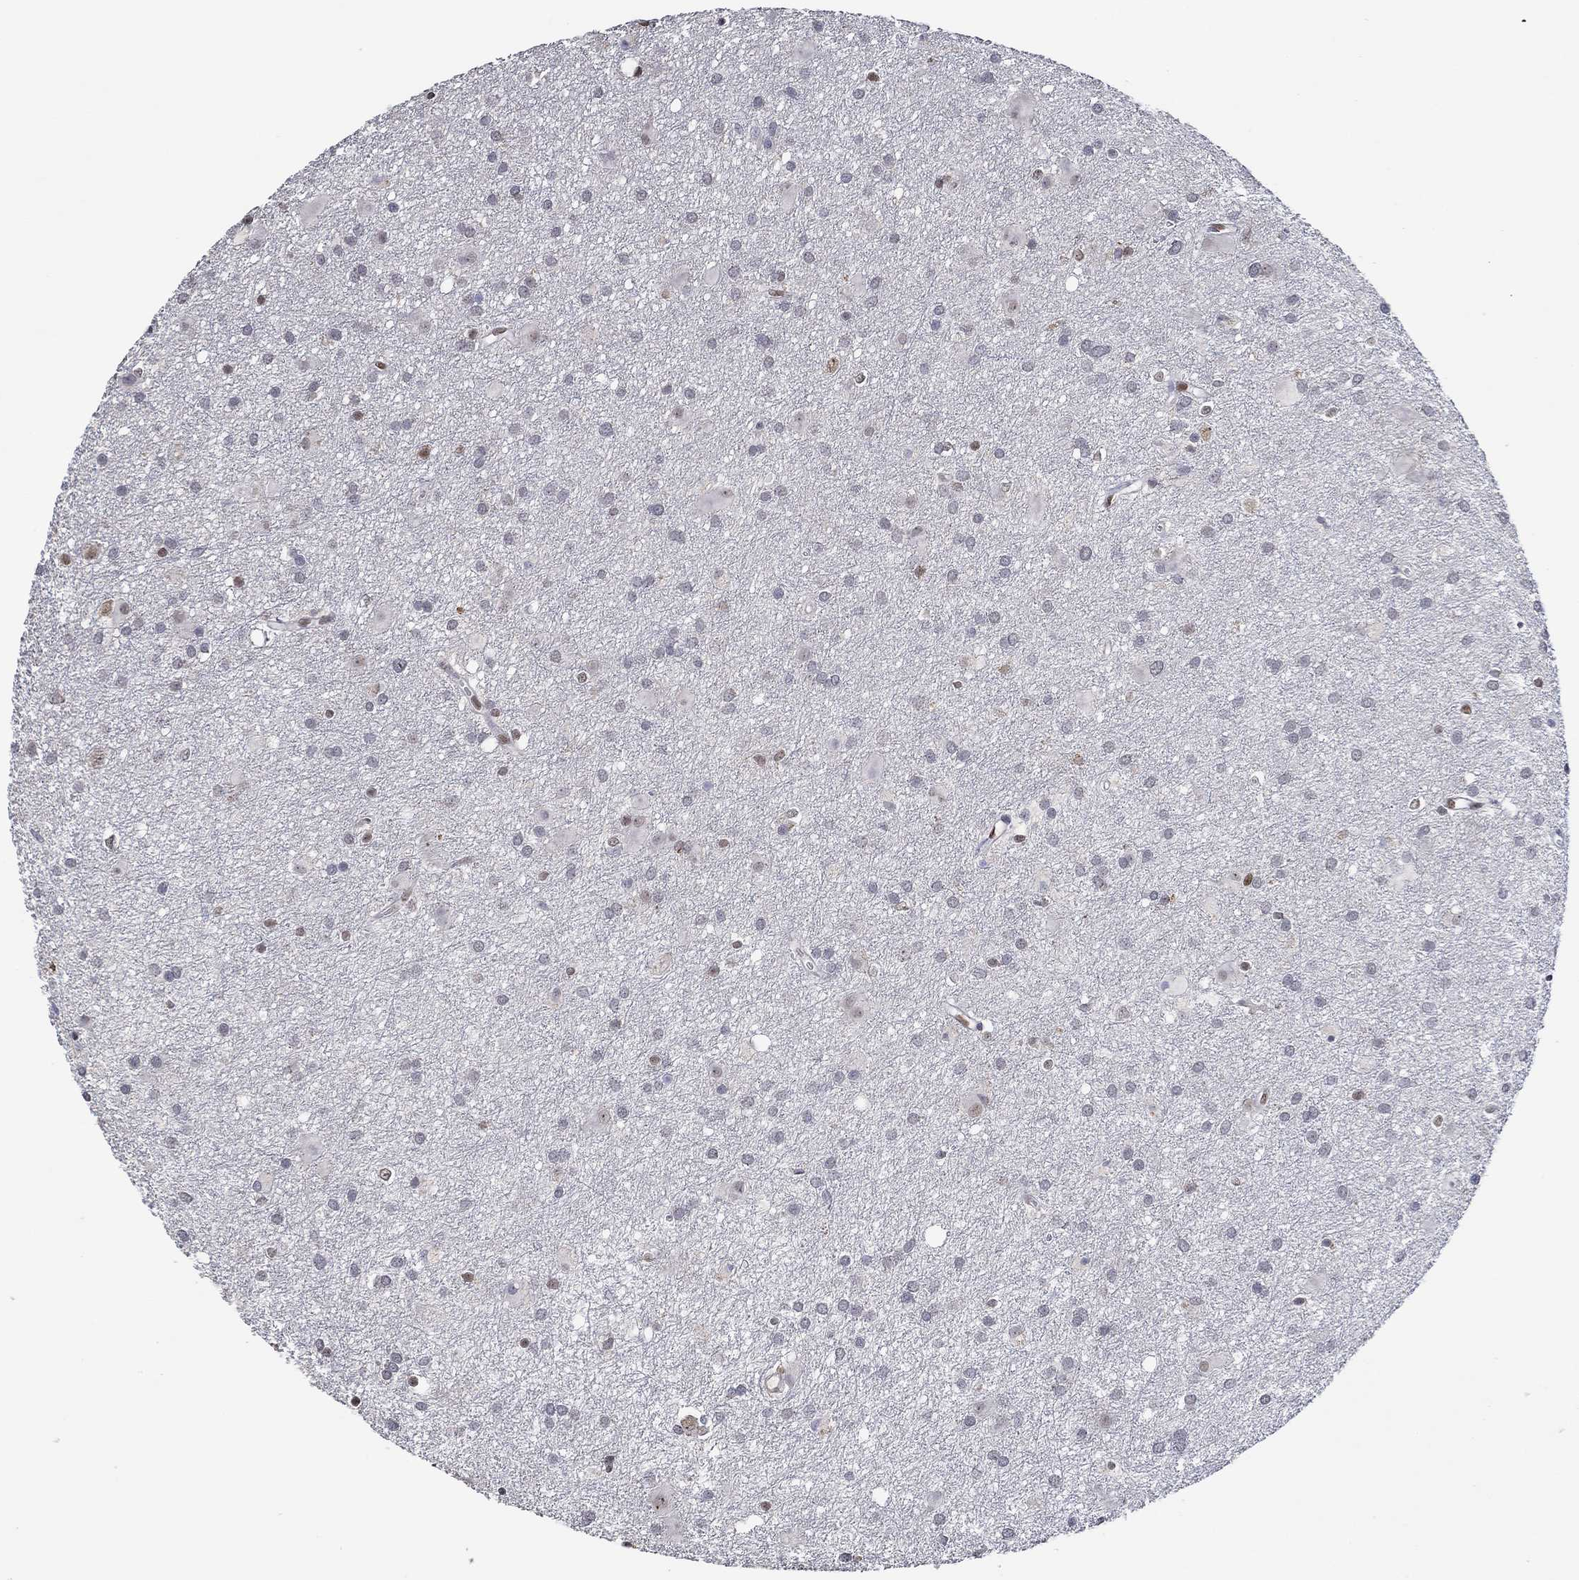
{"staining": {"intensity": "weak", "quantity": "<25%", "location": "nuclear"}, "tissue": "glioma", "cell_type": "Tumor cells", "image_type": "cancer", "snomed": [{"axis": "morphology", "description": "Glioma, malignant, Low grade"}, {"axis": "topography", "description": "Brain"}], "caption": "Micrograph shows no protein expression in tumor cells of glioma tissue.", "gene": "GATA2", "patient": {"sex": "male", "age": 58}}